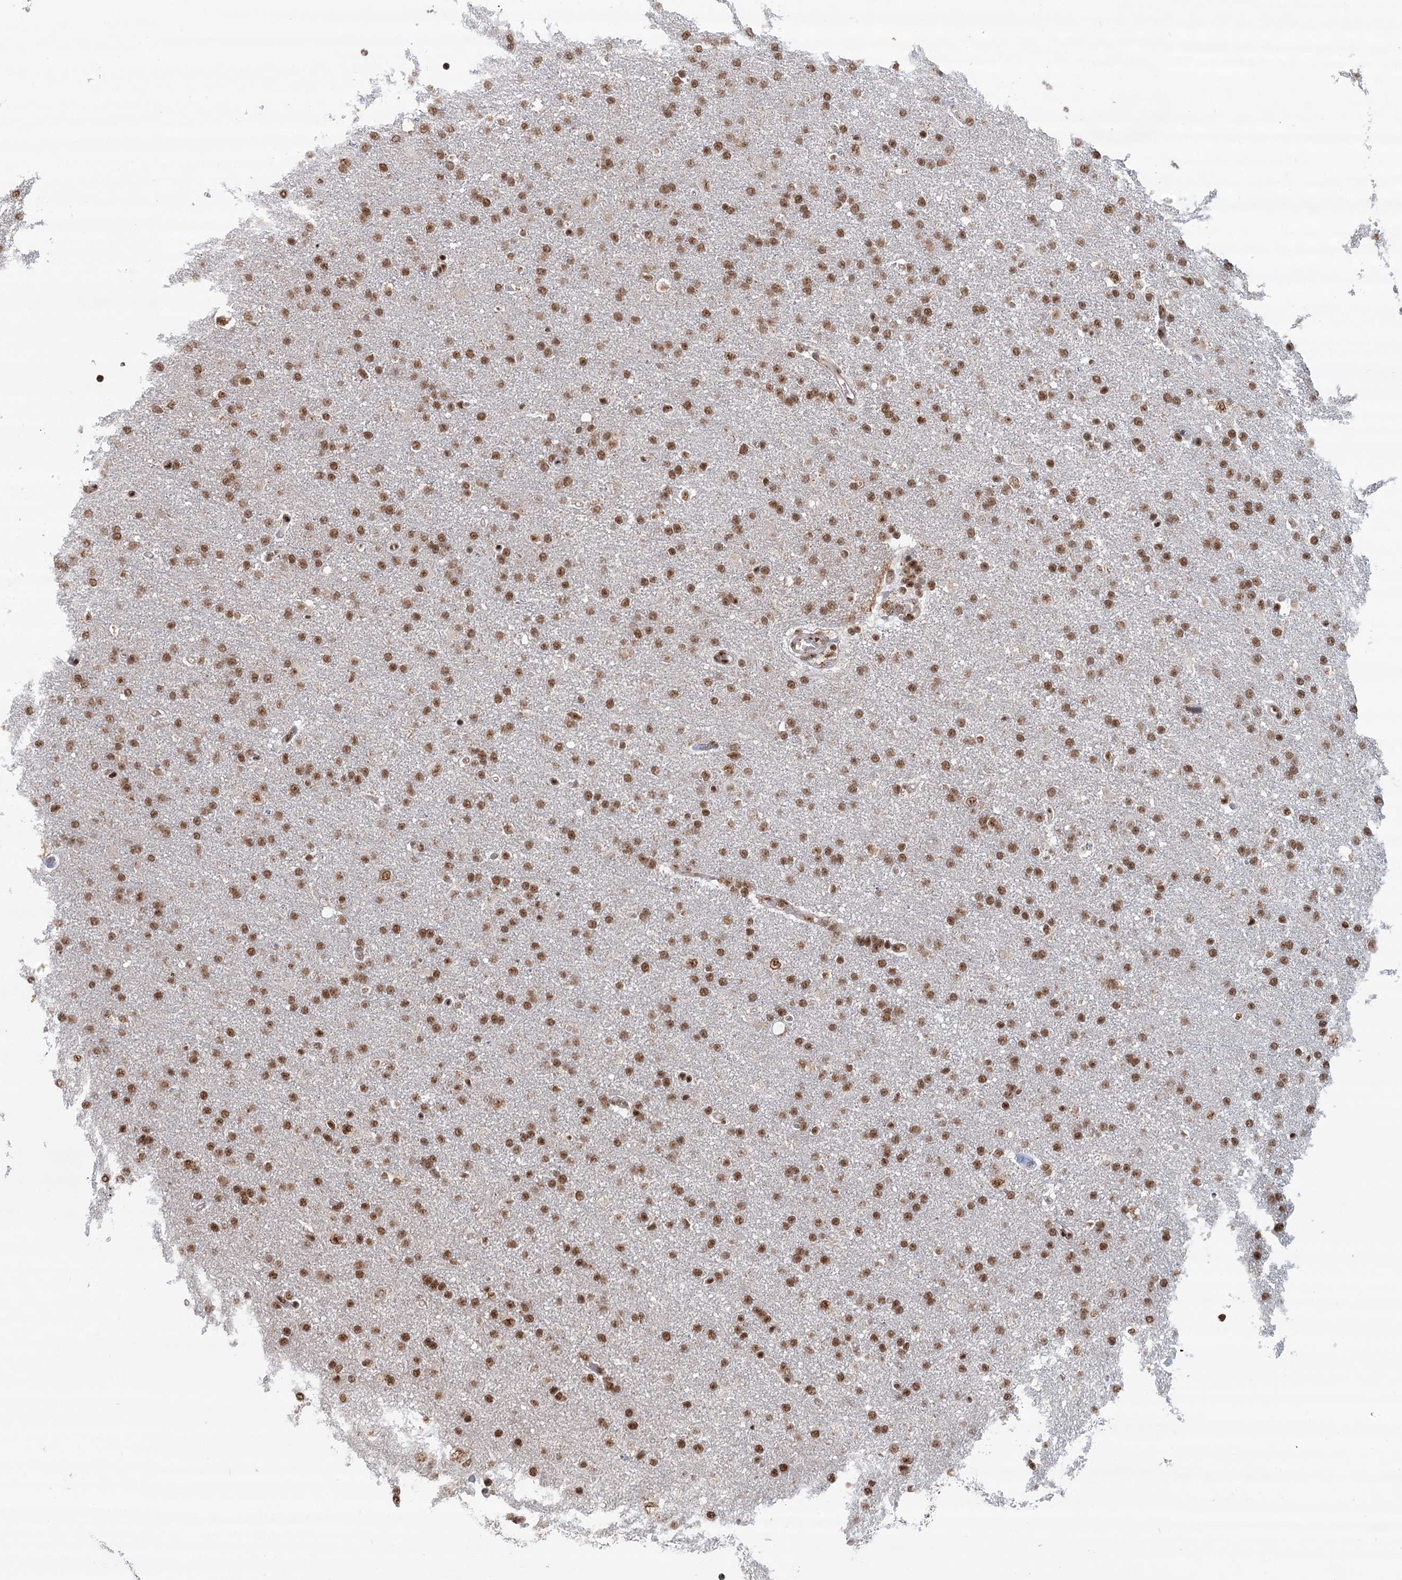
{"staining": {"intensity": "moderate", "quantity": ">75%", "location": "nuclear"}, "tissue": "glioma", "cell_type": "Tumor cells", "image_type": "cancer", "snomed": [{"axis": "morphology", "description": "Glioma, malignant, High grade"}, {"axis": "topography", "description": "Brain"}], "caption": "Glioma stained with a protein marker shows moderate staining in tumor cells.", "gene": "GPALPP1", "patient": {"sex": "male", "age": 72}}